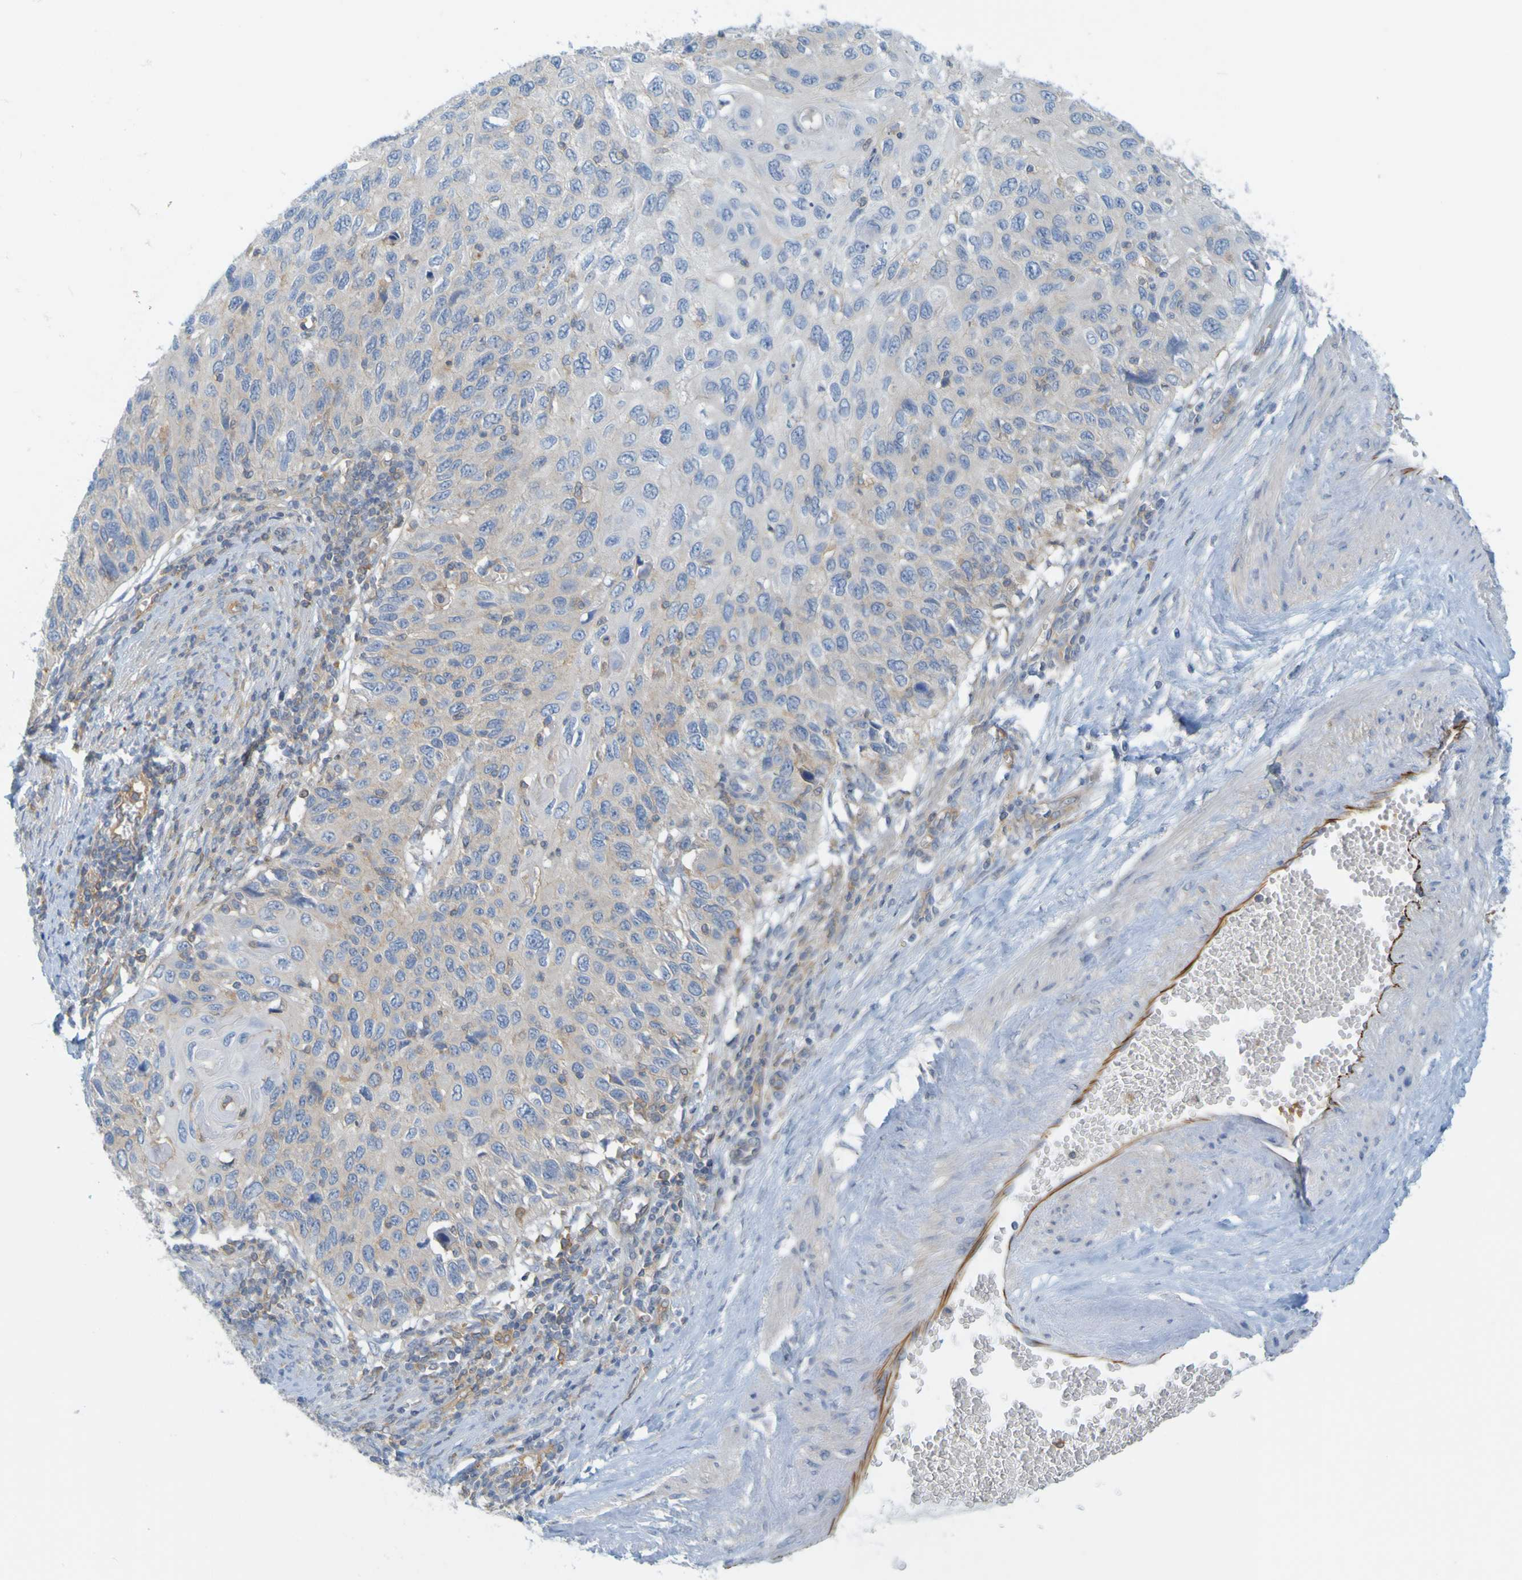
{"staining": {"intensity": "weak", "quantity": "<25%", "location": "cytoplasmic/membranous"}, "tissue": "cervical cancer", "cell_type": "Tumor cells", "image_type": "cancer", "snomed": [{"axis": "morphology", "description": "Squamous cell carcinoma, NOS"}, {"axis": "topography", "description": "Cervix"}], "caption": "The IHC micrograph has no significant expression in tumor cells of cervical squamous cell carcinoma tissue. The staining is performed using DAB (3,3'-diaminobenzidine) brown chromogen with nuclei counter-stained in using hematoxylin.", "gene": "APPL1", "patient": {"sex": "female", "age": 70}}